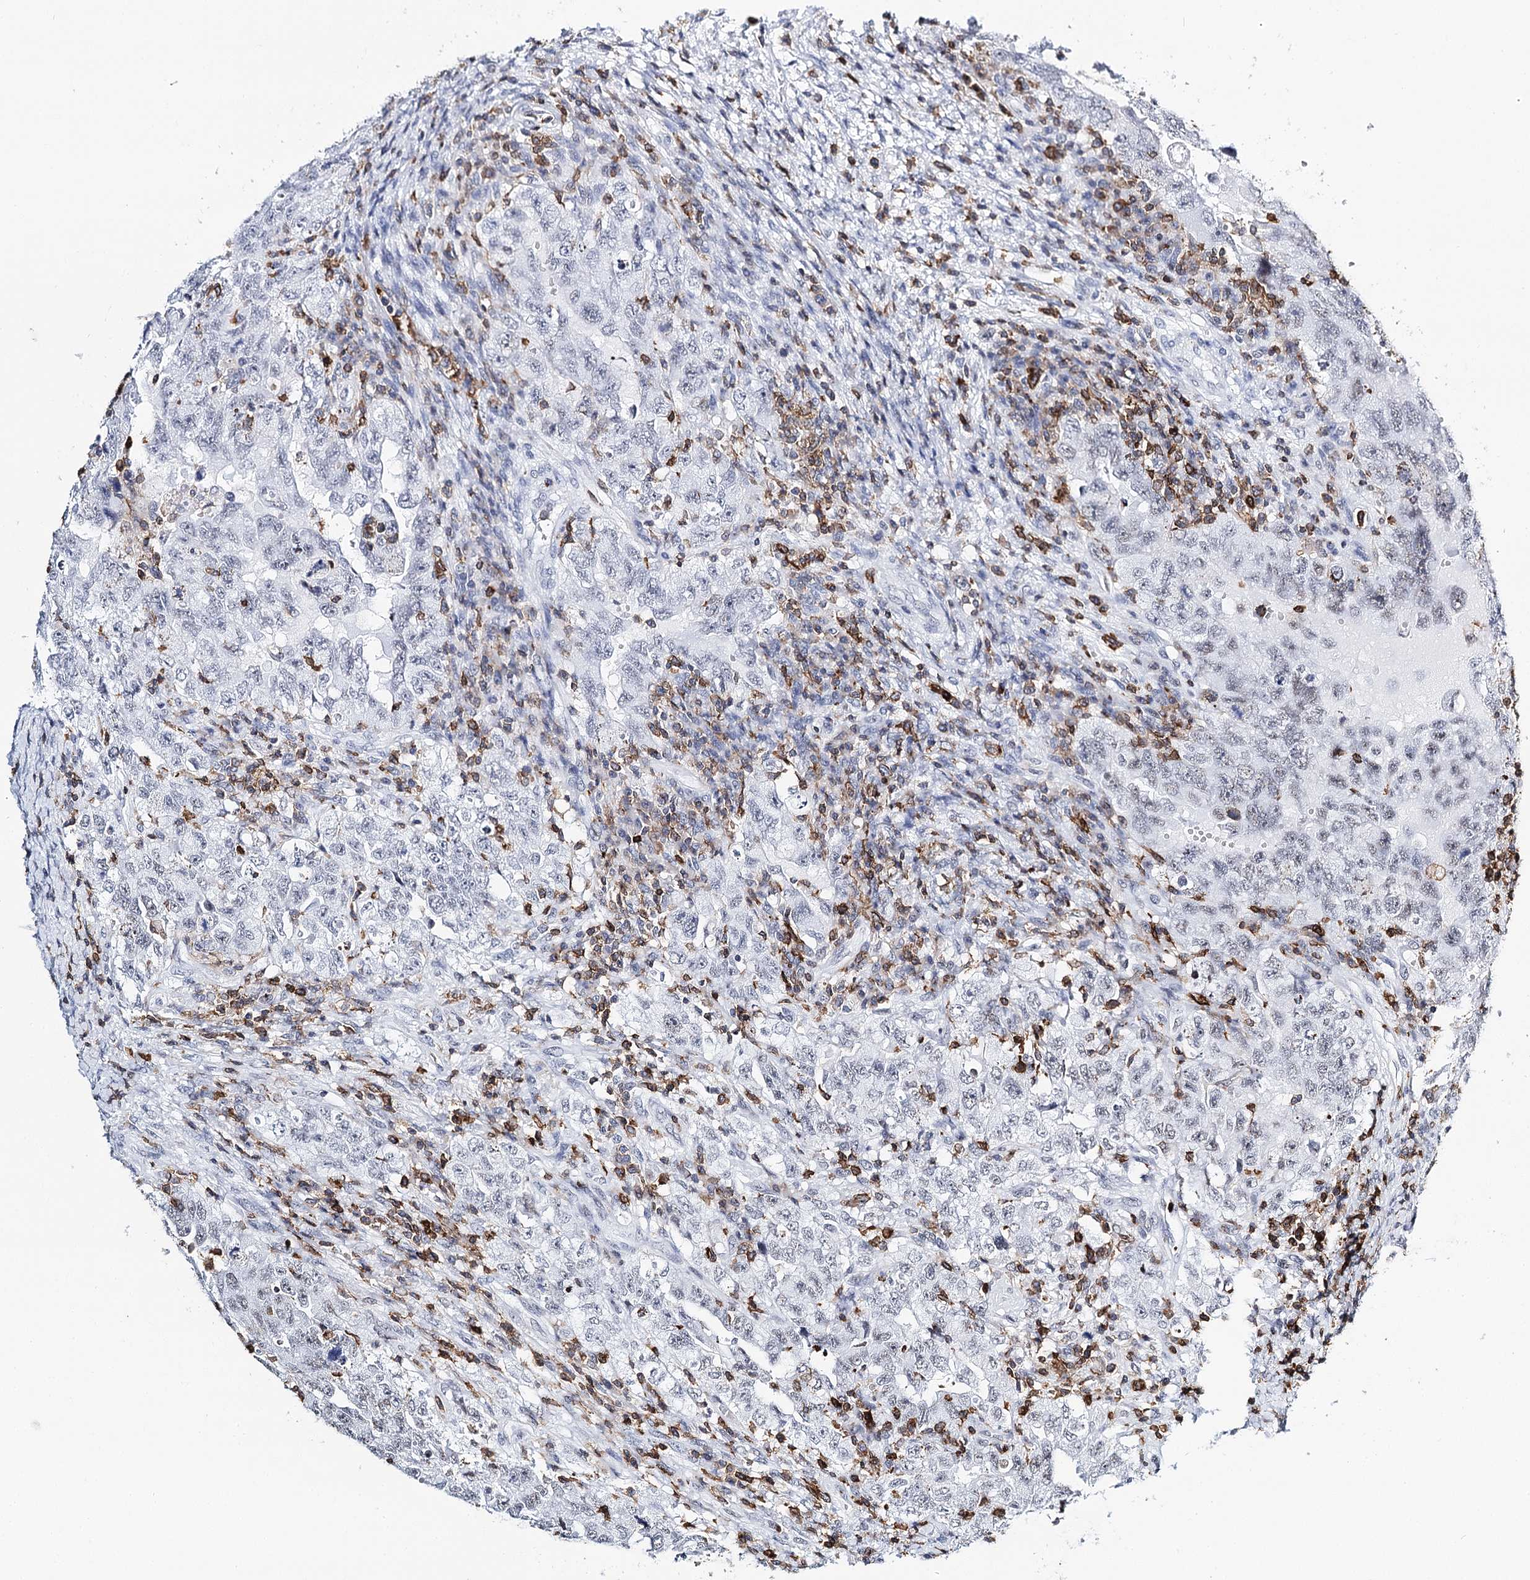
{"staining": {"intensity": "negative", "quantity": "none", "location": "none"}, "tissue": "testis cancer", "cell_type": "Tumor cells", "image_type": "cancer", "snomed": [{"axis": "morphology", "description": "Carcinoma, Embryonal, NOS"}, {"axis": "topography", "description": "Testis"}], "caption": "Immunohistochemistry (IHC) histopathology image of neoplastic tissue: testis embryonal carcinoma stained with DAB displays no significant protein staining in tumor cells.", "gene": "BARD1", "patient": {"sex": "male", "age": 26}}